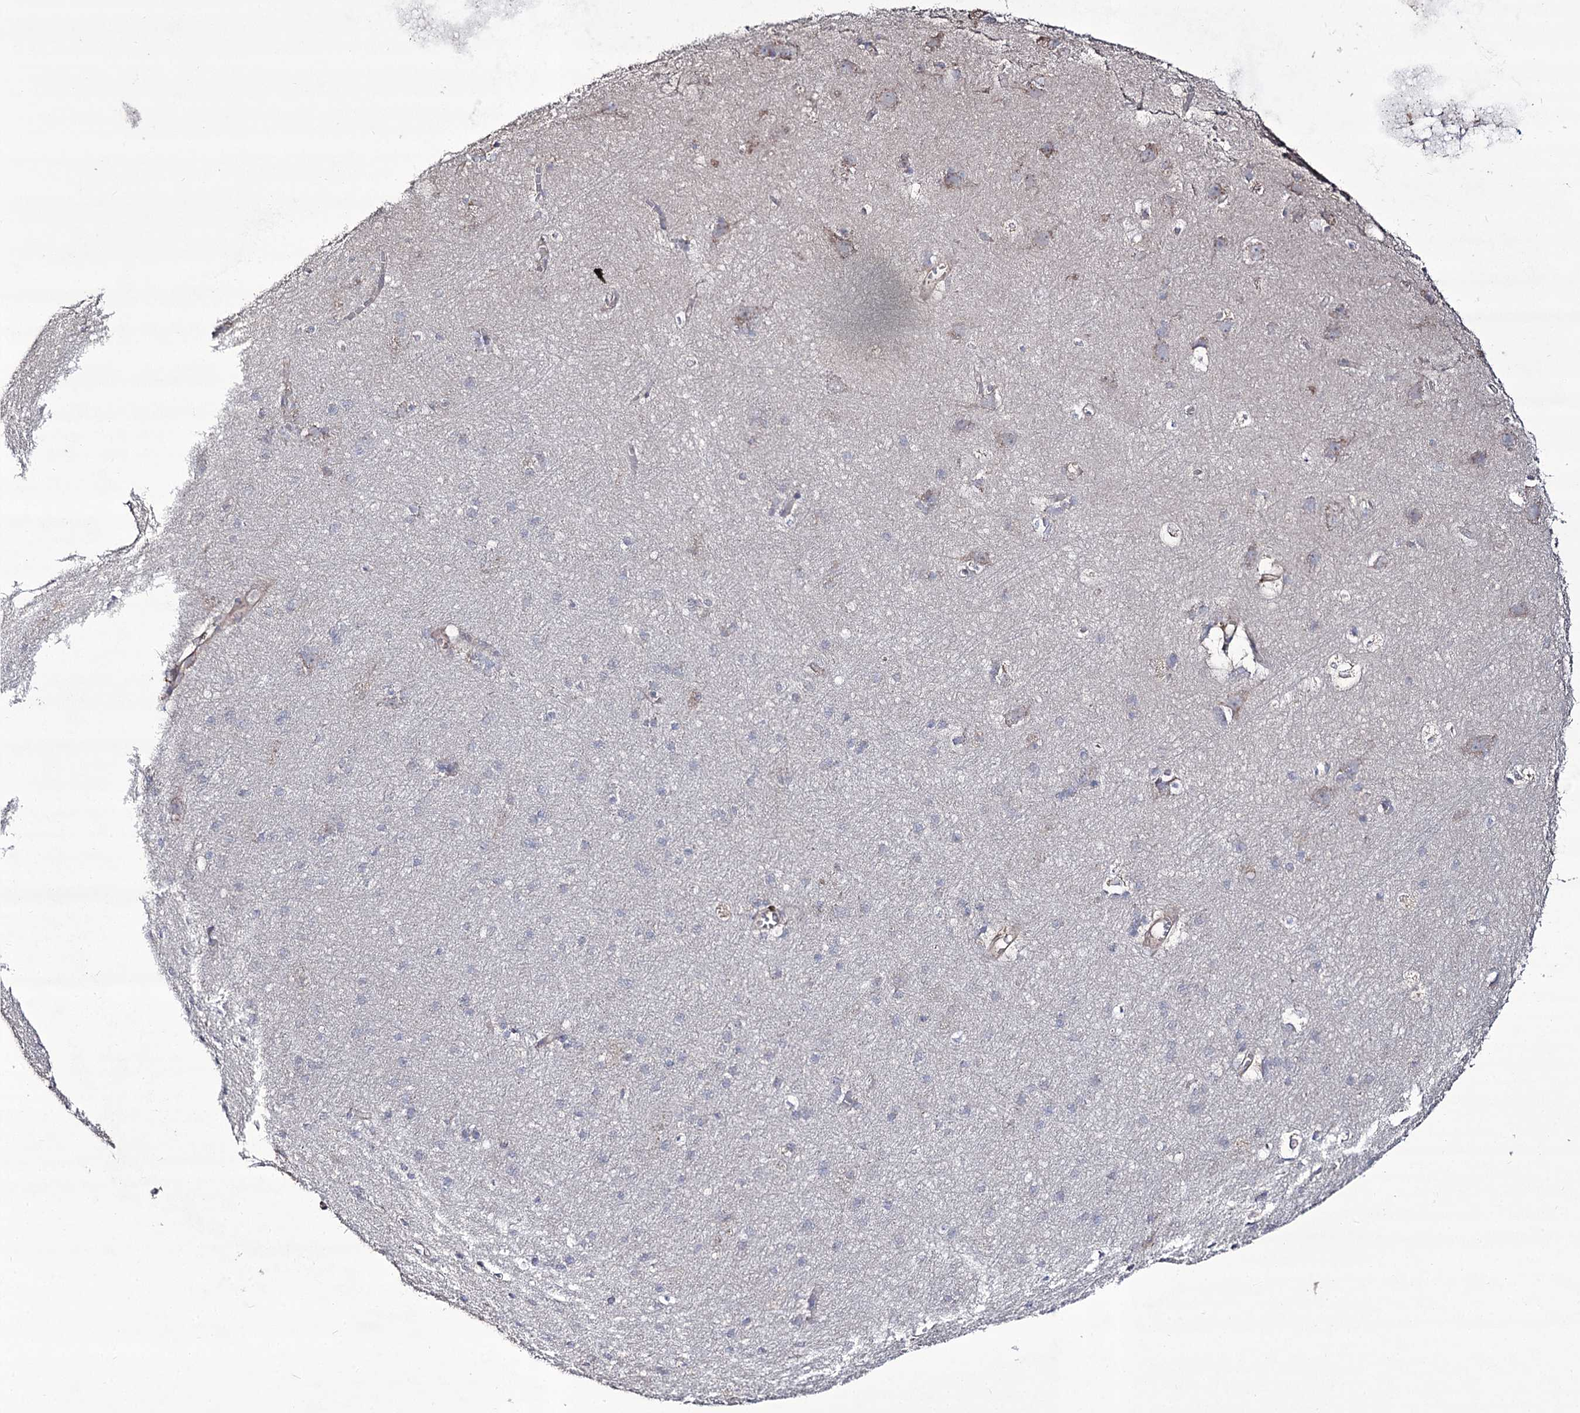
{"staining": {"intensity": "negative", "quantity": "none", "location": "none"}, "tissue": "cerebral cortex", "cell_type": "Endothelial cells", "image_type": "normal", "snomed": [{"axis": "morphology", "description": "Normal tissue, NOS"}, {"axis": "topography", "description": "Cerebral cortex"}], "caption": "A high-resolution micrograph shows immunohistochemistry (IHC) staining of normal cerebral cortex, which displays no significant positivity in endothelial cells.", "gene": "REXO2", "patient": {"sex": "male", "age": 54}}